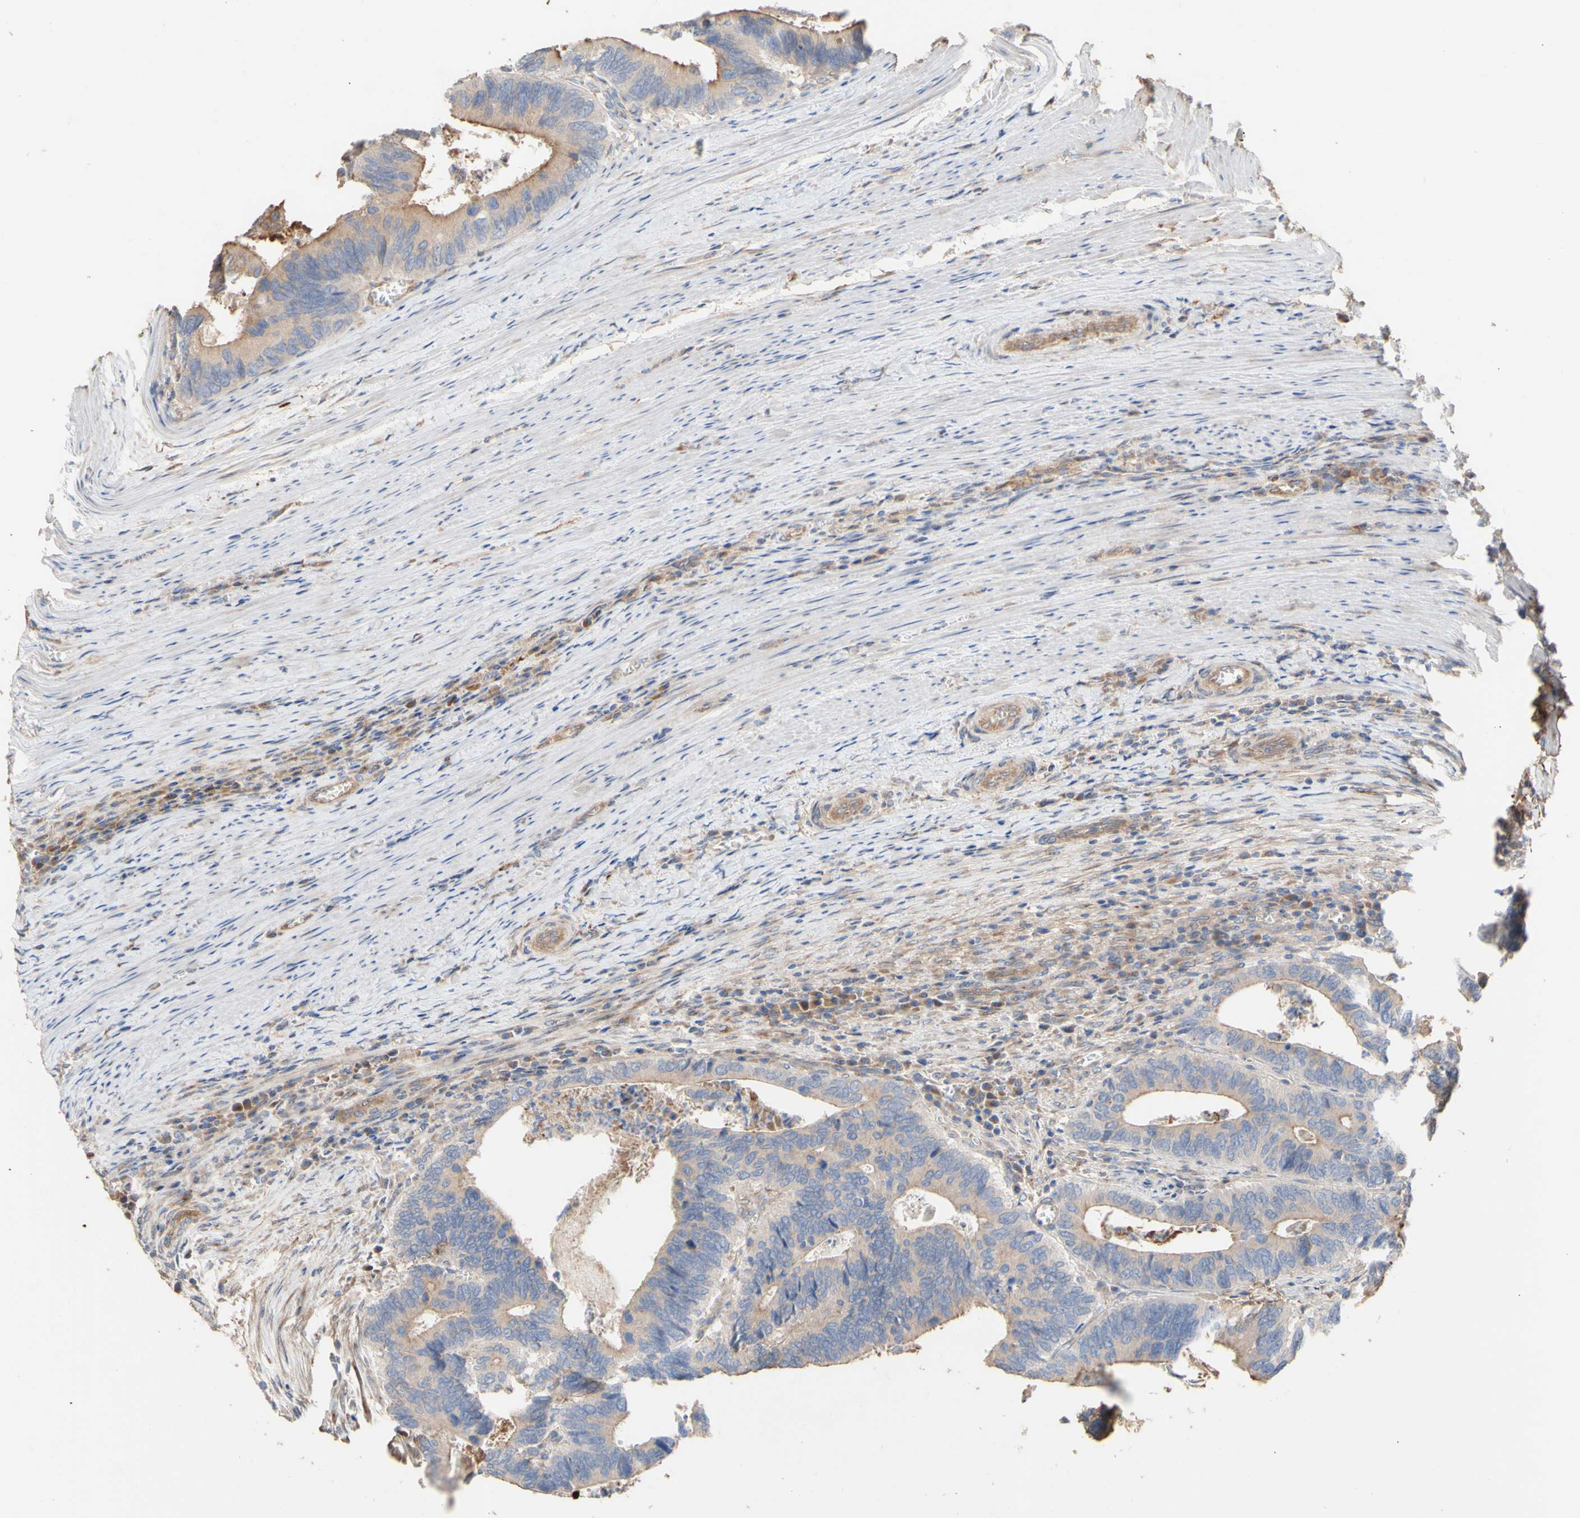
{"staining": {"intensity": "weak", "quantity": ">75%", "location": "cytoplasmic/membranous"}, "tissue": "colorectal cancer", "cell_type": "Tumor cells", "image_type": "cancer", "snomed": [{"axis": "morphology", "description": "Adenocarcinoma, NOS"}, {"axis": "topography", "description": "Colon"}], "caption": "DAB immunohistochemical staining of human colorectal adenocarcinoma reveals weak cytoplasmic/membranous protein positivity in about >75% of tumor cells.", "gene": "NECTIN3", "patient": {"sex": "male", "age": 72}}